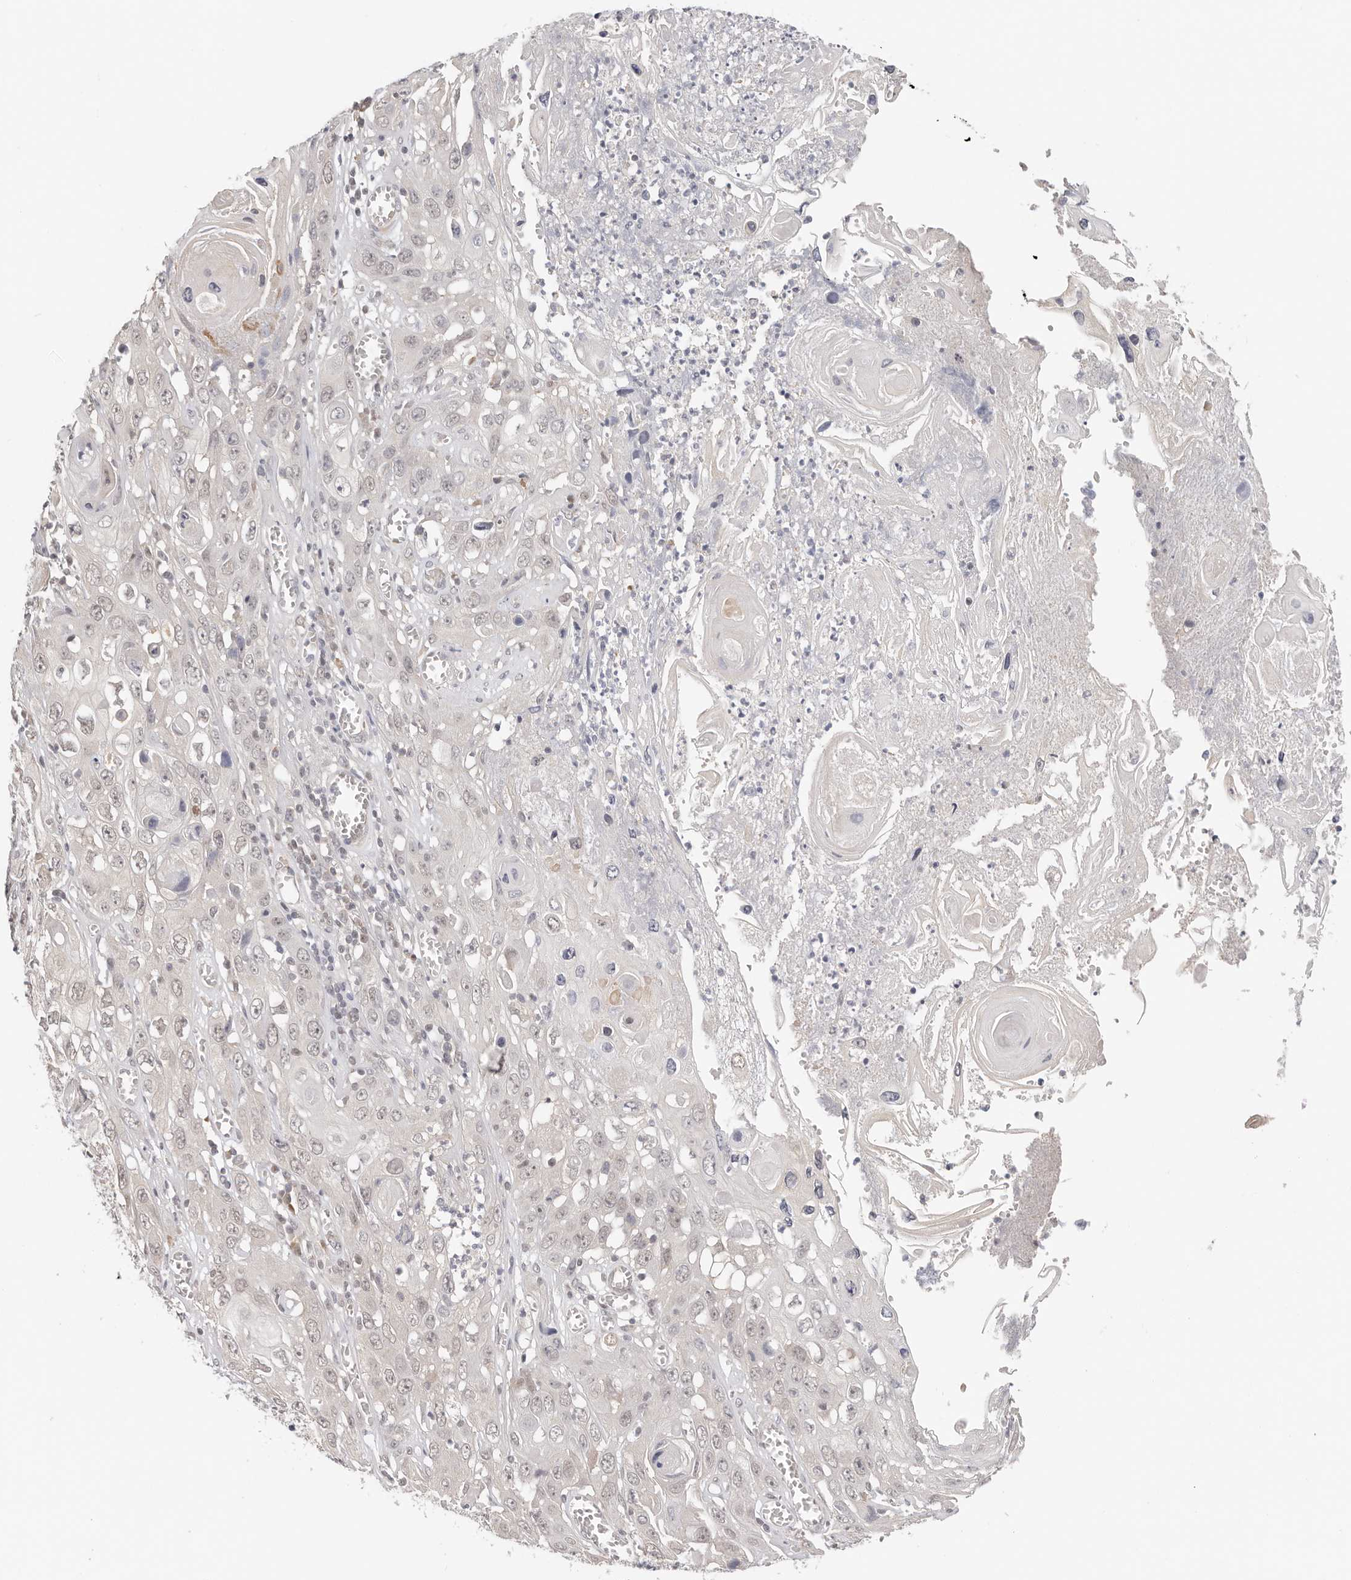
{"staining": {"intensity": "negative", "quantity": "none", "location": "none"}, "tissue": "skin cancer", "cell_type": "Tumor cells", "image_type": "cancer", "snomed": [{"axis": "morphology", "description": "Squamous cell carcinoma, NOS"}, {"axis": "topography", "description": "Skin"}], "caption": "An image of human skin cancer (squamous cell carcinoma) is negative for staining in tumor cells.", "gene": "LARP7", "patient": {"sex": "male", "age": 55}}